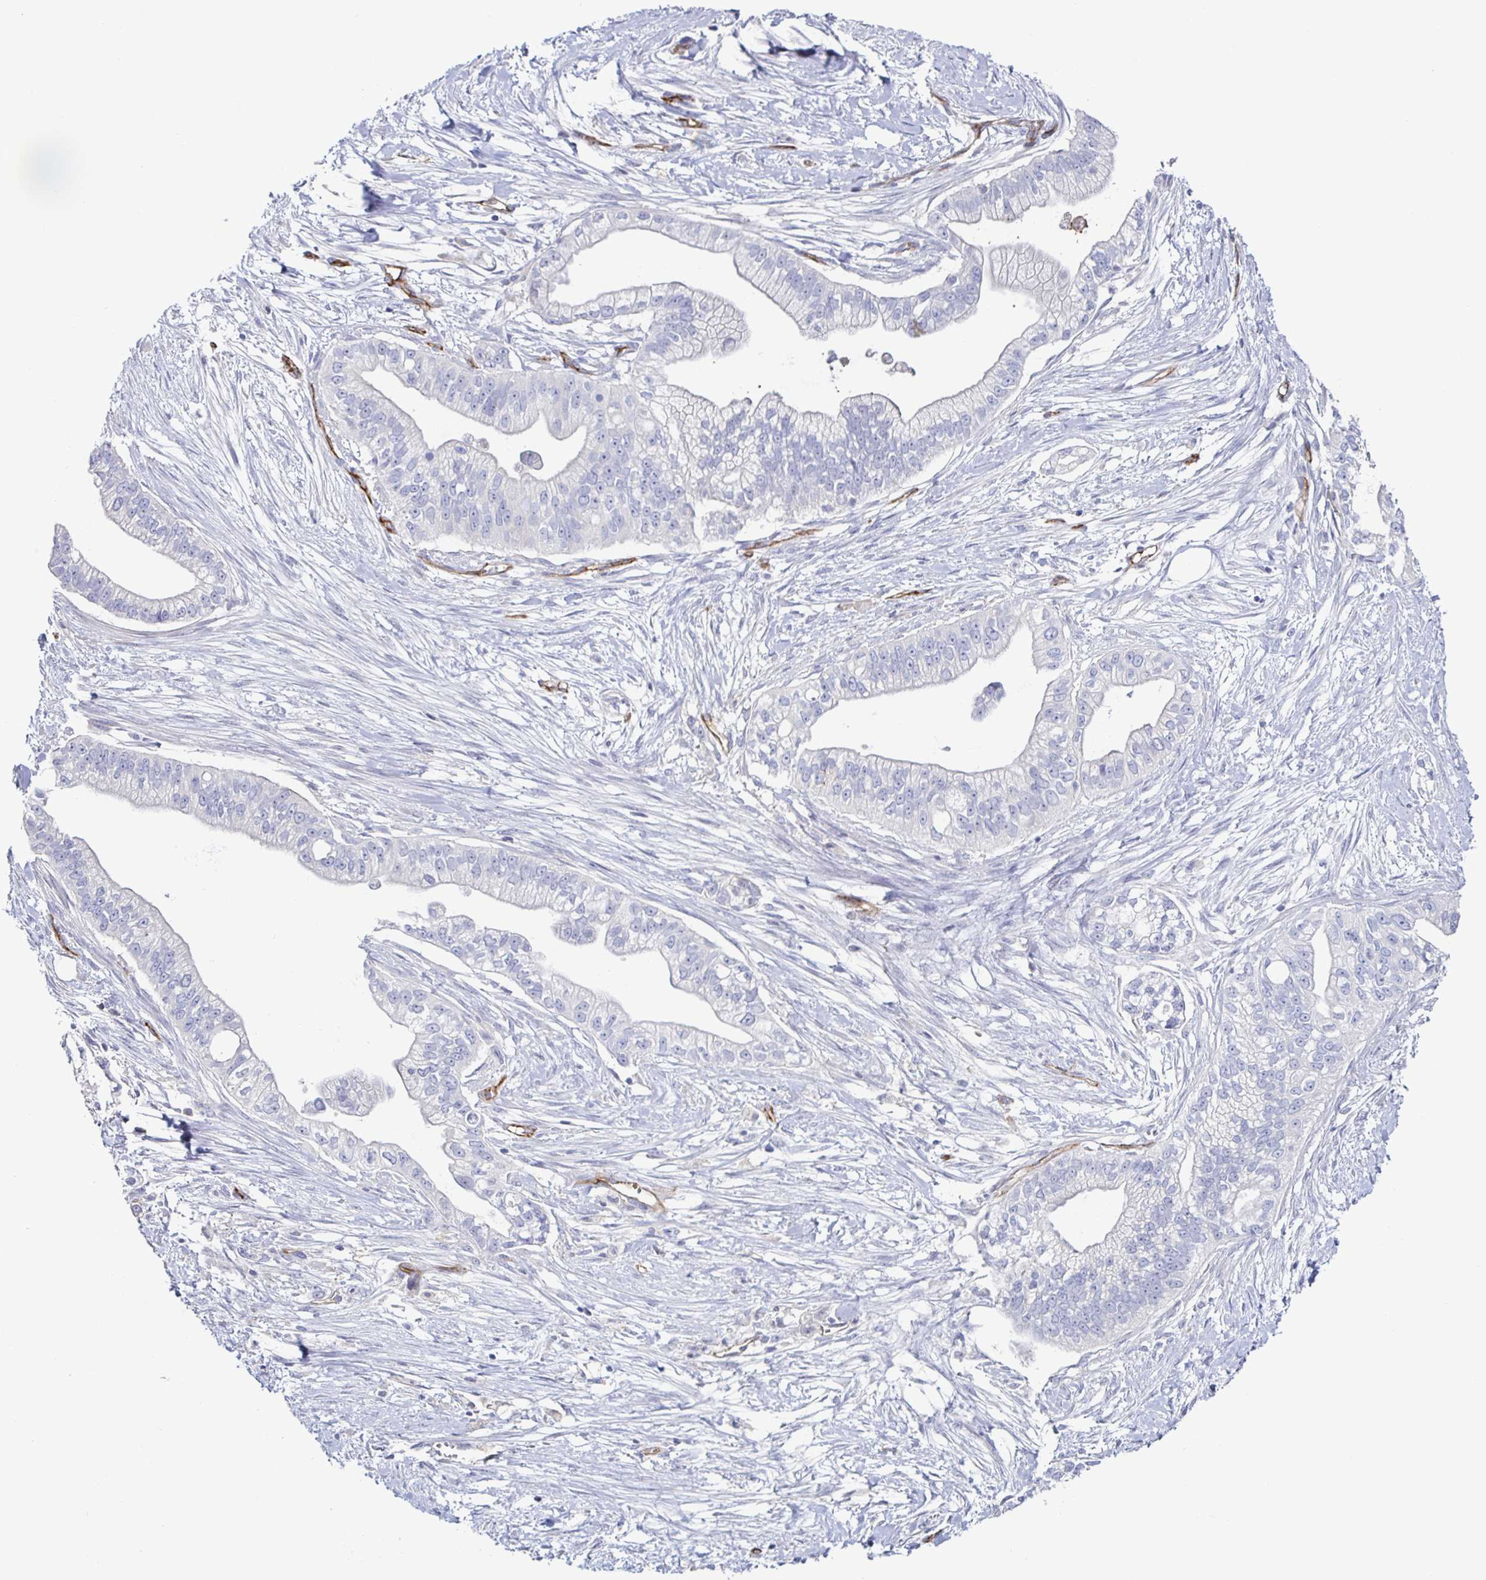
{"staining": {"intensity": "negative", "quantity": "none", "location": "none"}, "tissue": "pancreatic cancer", "cell_type": "Tumor cells", "image_type": "cancer", "snomed": [{"axis": "morphology", "description": "Adenocarcinoma, NOS"}, {"axis": "topography", "description": "Pancreas"}], "caption": "This is an IHC image of human pancreatic adenocarcinoma. There is no positivity in tumor cells.", "gene": "ACSBG2", "patient": {"sex": "male", "age": 70}}